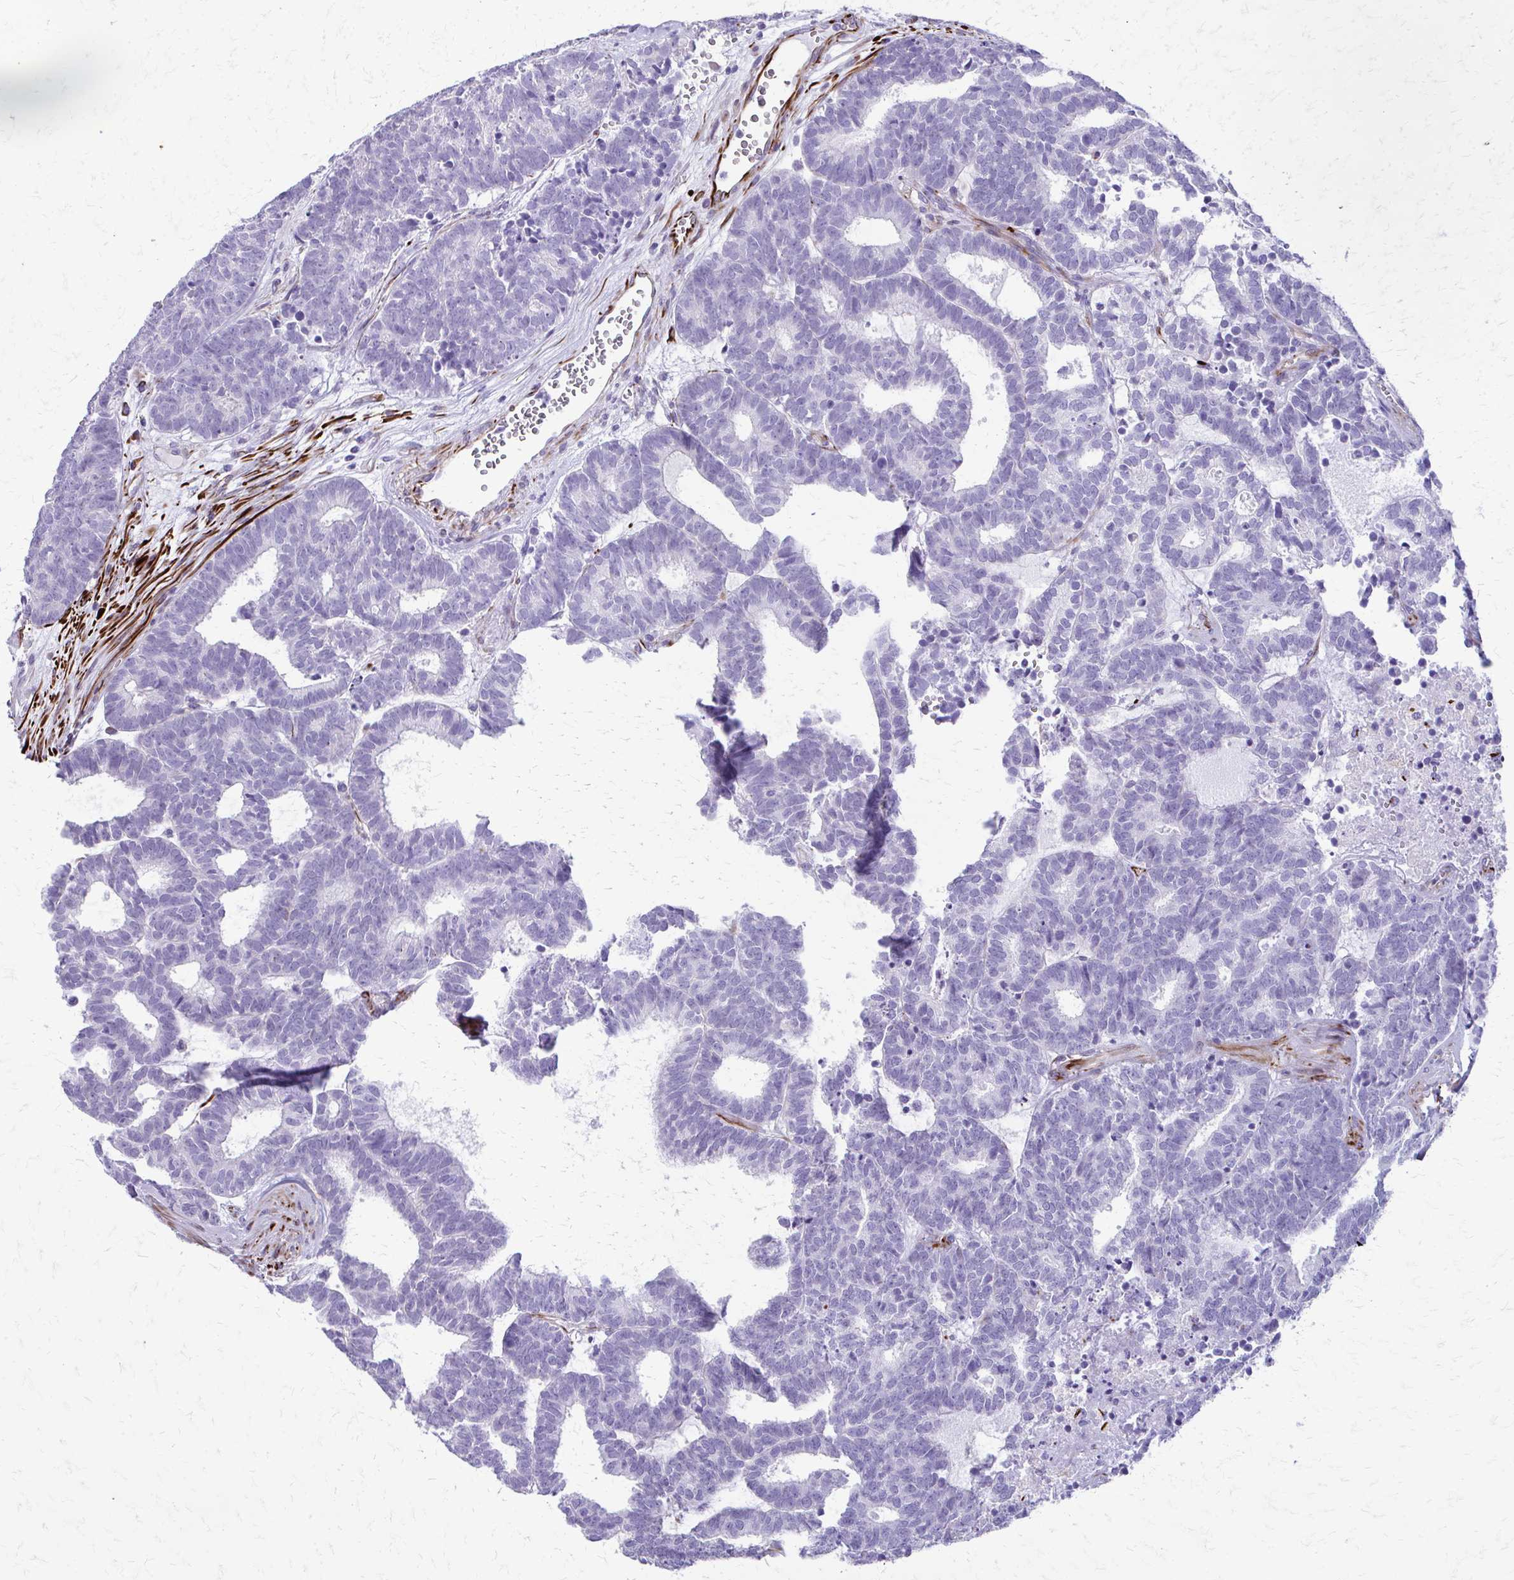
{"staining": {"intensity": "negative", "quantity": "none", "location": "none"}, "tissue": "head and neck cancer", "cell_type": "Tumor cells", "image_type": "cancer", "snomed": [{"axis": "morphology", "description": "Adenocarcinoma, NOS"}, {"axis": "topography", "description": "Head-Neck"}], "caption": "Head and neck cancer was stained to show a protein in brown. There is no significant staining in tumor cells.", "gene": "TRIM6", "patient": {"sex": "female", "age": 81}}